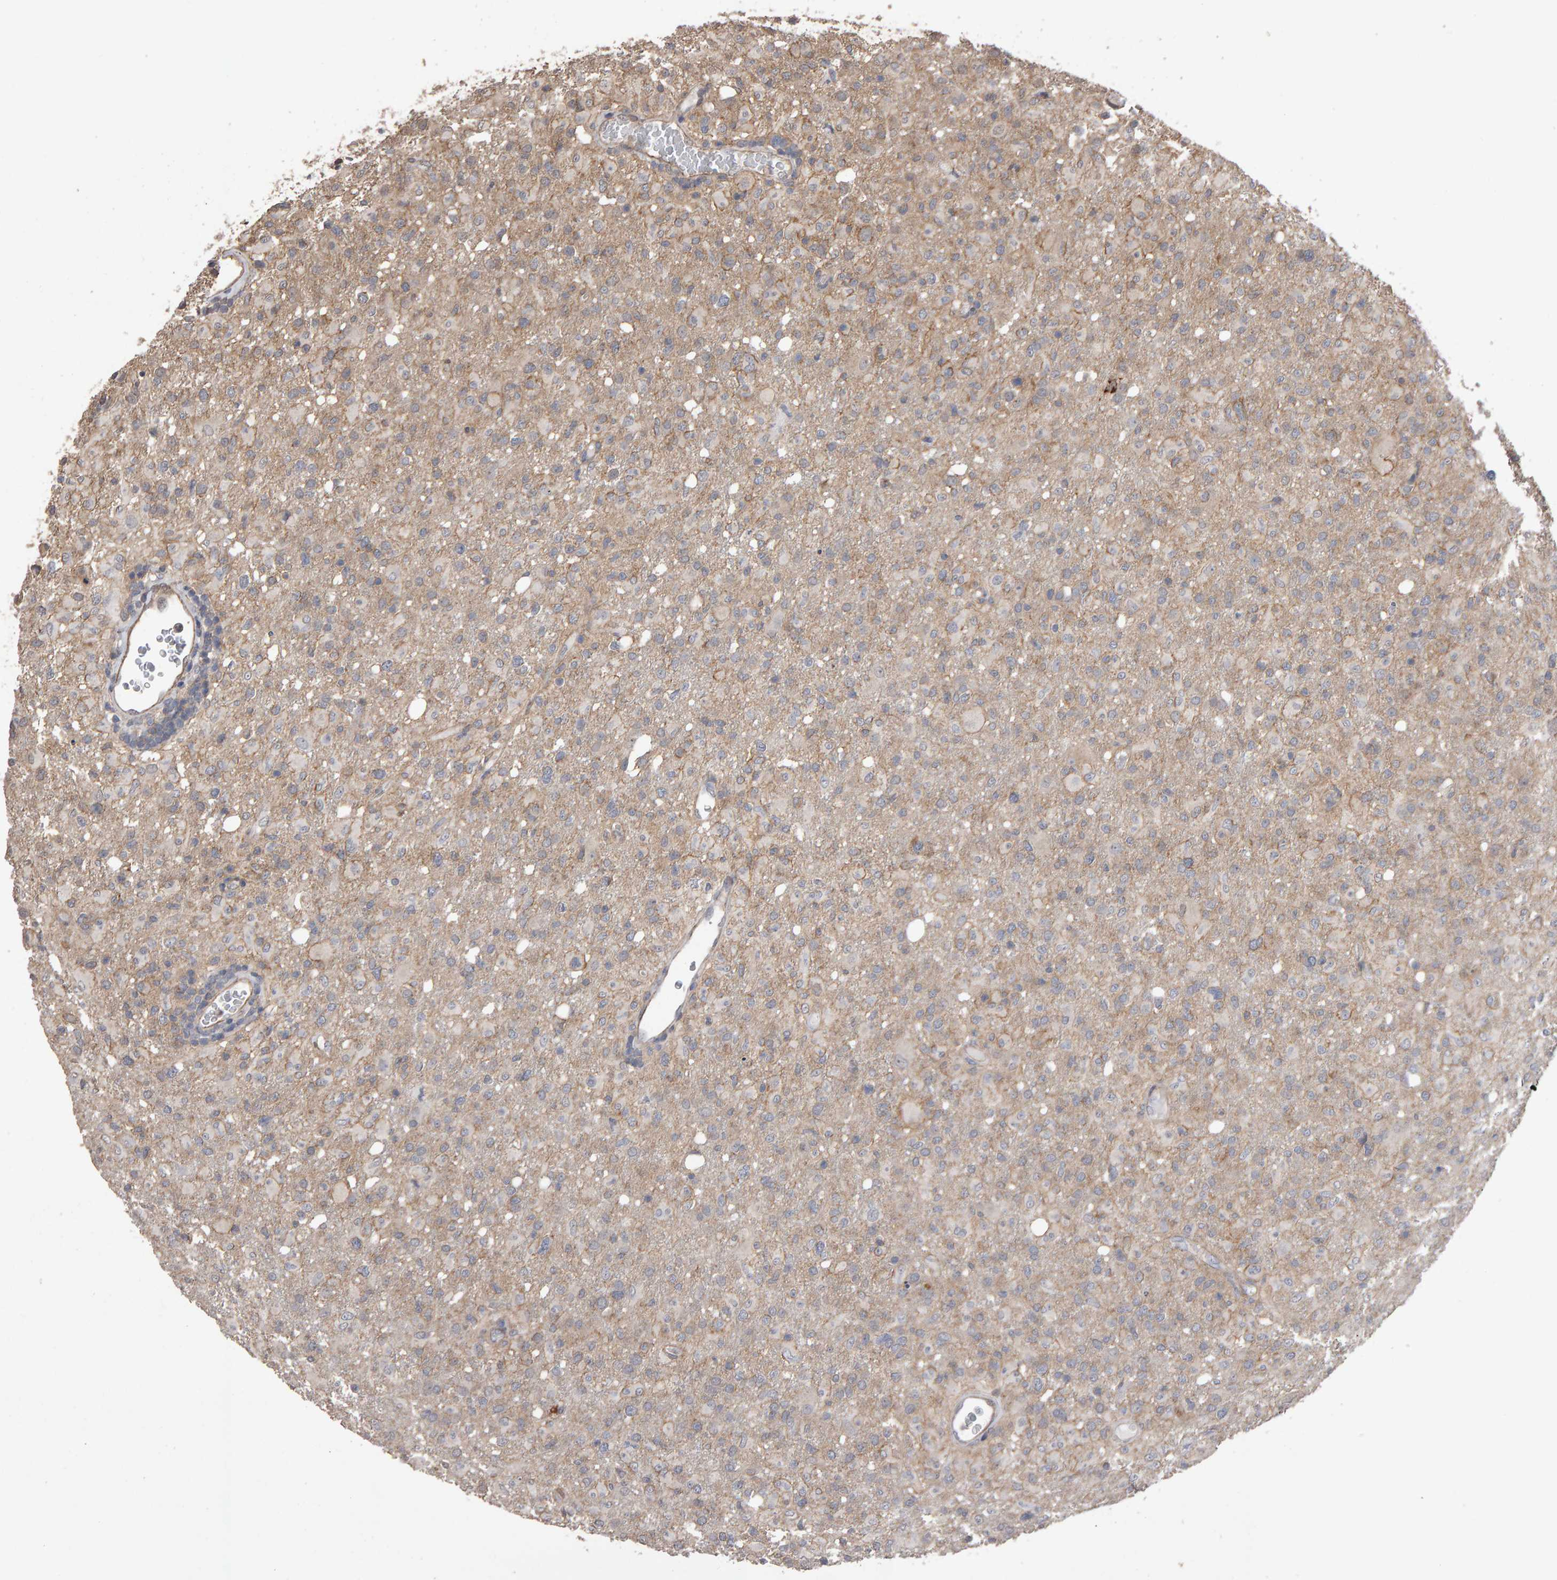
{"staining": {"intensity": "weak", "quantity": "<25%", "location": "cytoplasmic/membranous"}, "tissue": "glioma", "cell_type": "Tumor cells", "image_type": "cancer", "snomed": [{"axis": "morphology", "description": "Glioma, malignant, High grade"}, {"axis": "topography", "description": "Brain"}], "caption": "DAB immunohistochemical staining of human high-grade glioma (malignant) exhibits no significant expression in tumor cells.", "gene": "SCRIB", "patient": {"sex": "female", "age": 57}}